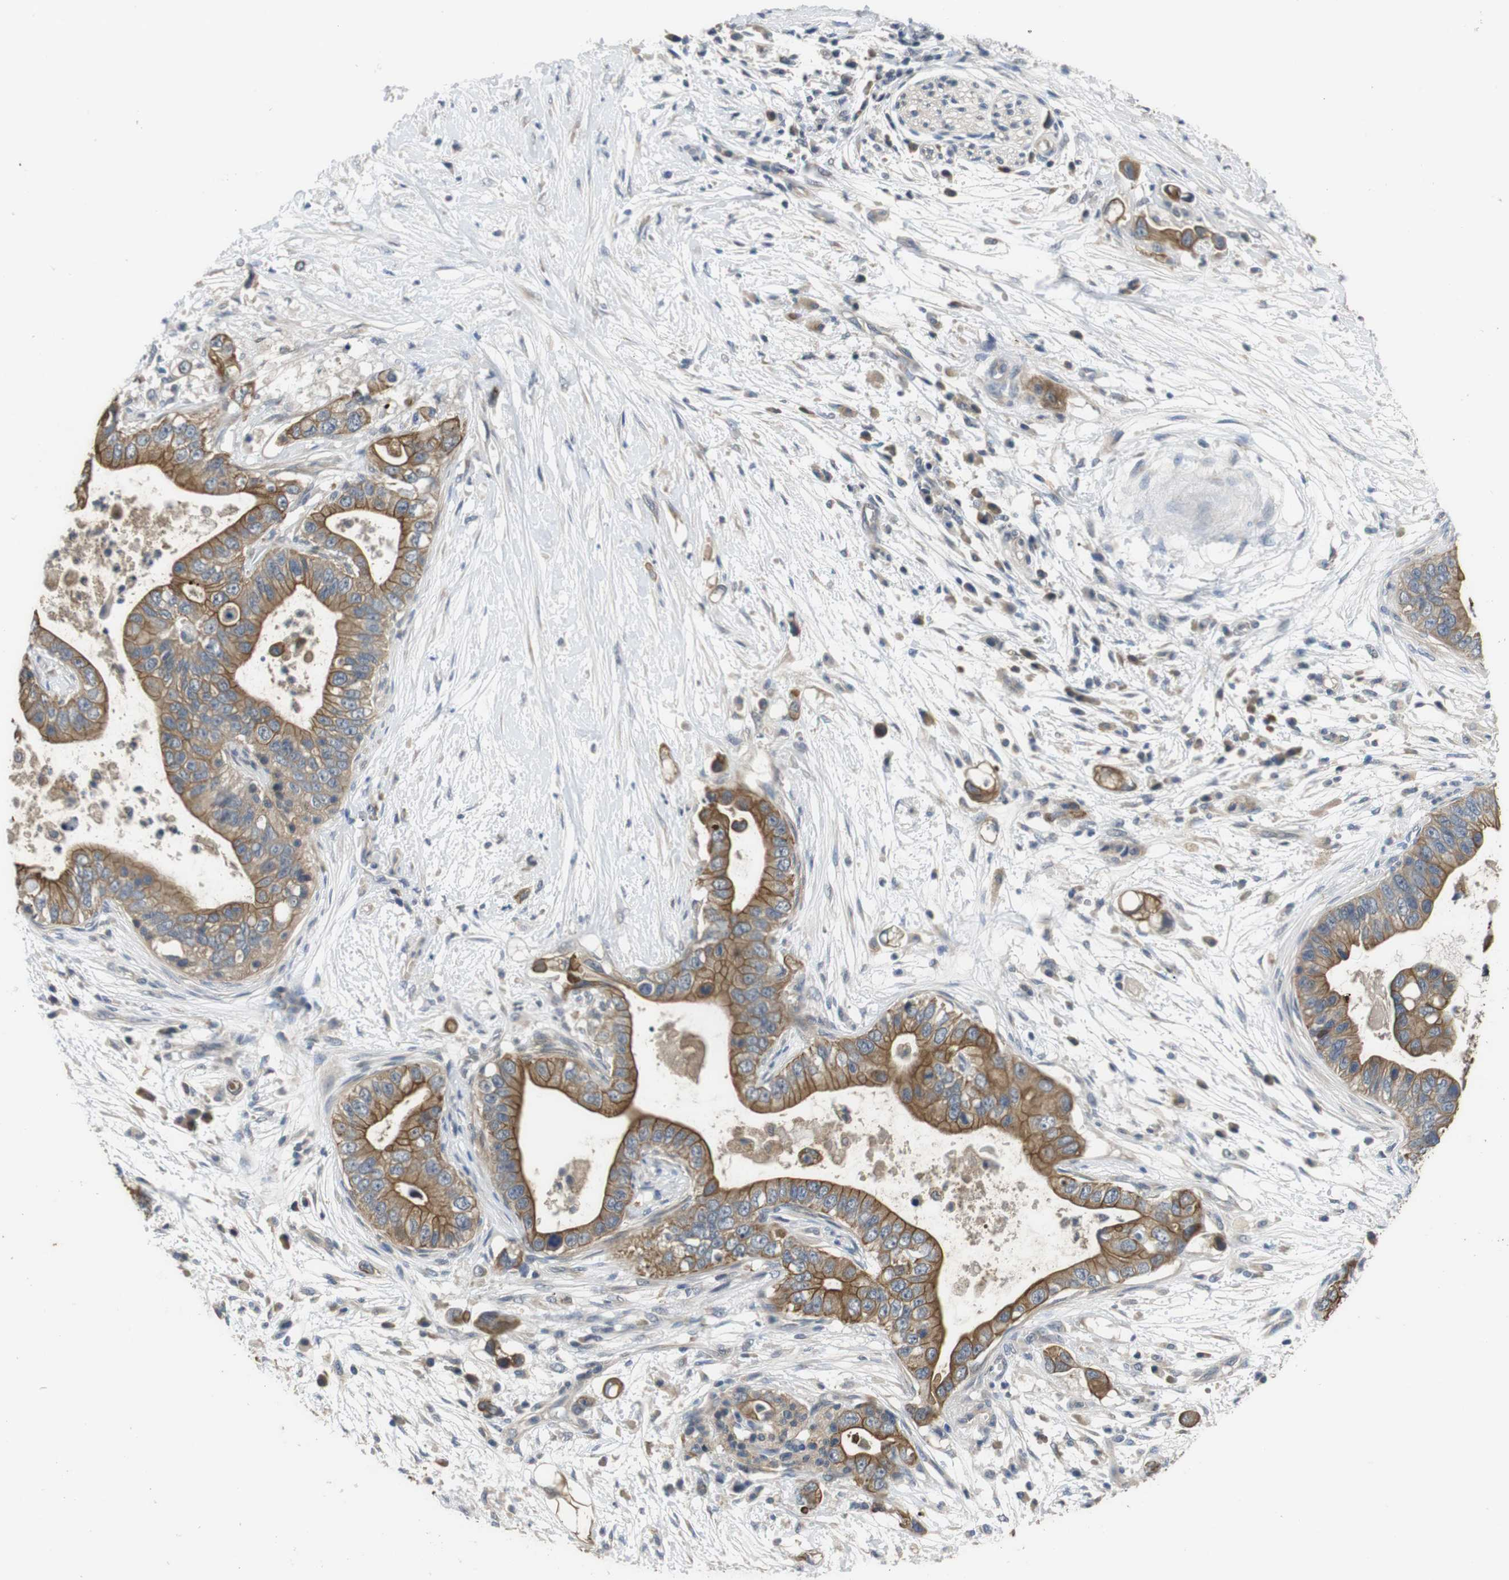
{"staining": {"intensity": "moderate", "quantity": ">75%", "location": "cytoplasmic/membranous"}, "tissue": "pancreatic cancer", "cell_type": "Tumor cells", "image_type": "cancer", "snomed": [{"axis": "morphology", "description": "Adenocarcinoma, NOS"}, {"axis": "topography", "description": "Pancreas"}], "caption": "The immunohistochemical stain shows moderate cytoplasmic/membranous expression in tumor cells of adenocarcinoma (pancreatic) tissue. The staining was performed using DAB (3,3'-diaminobenzidine) to visualize the protein expression in brown, while the nuclei were stained in blue with hematoxylin (Magnification: 20x).", "gene": "ADGRL3", "patient": {"sex": "male", "age": 77}}